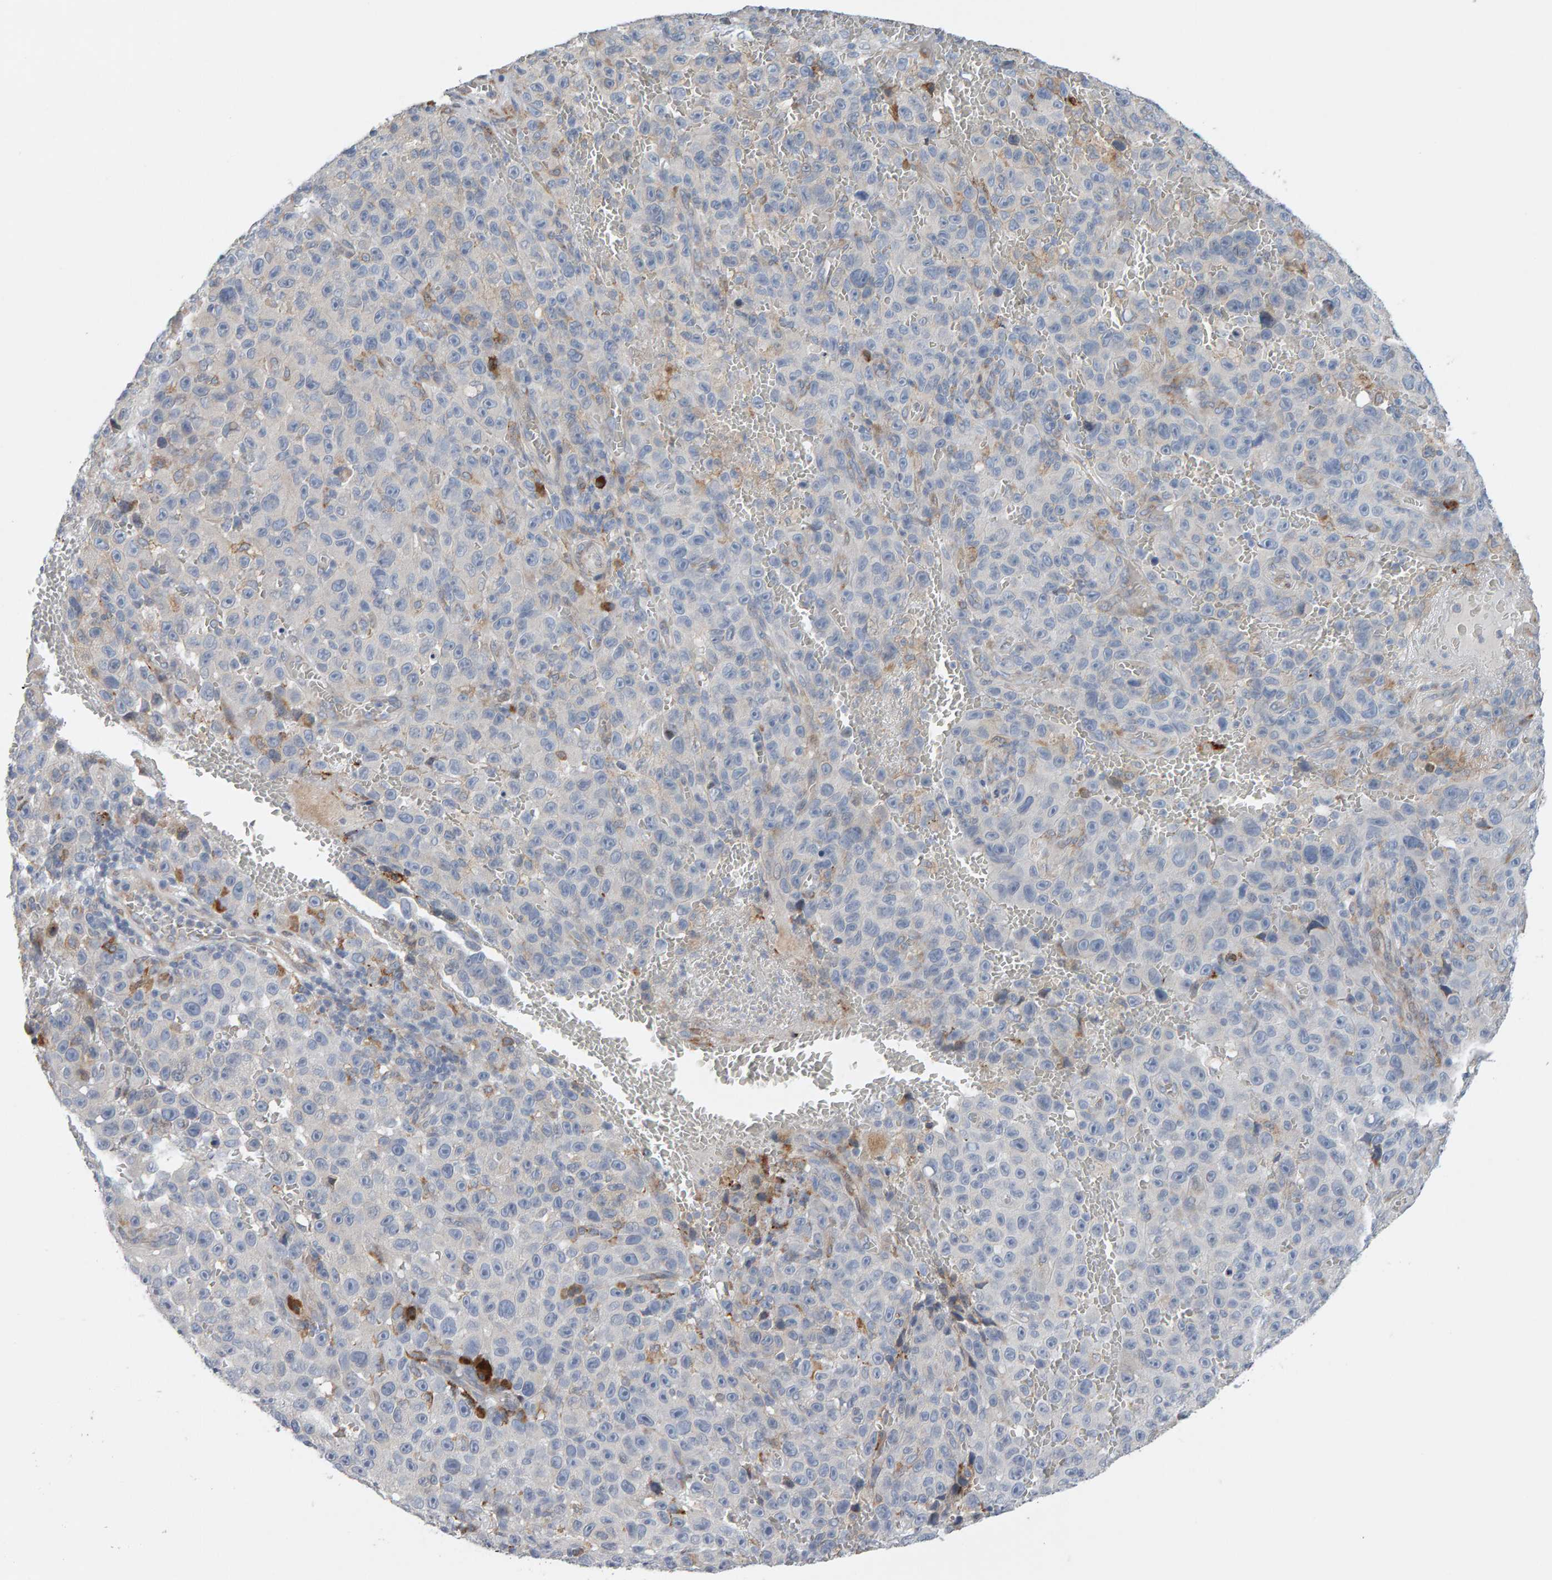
{"staining": {"intensity": "negative", "quantity": "none", "location": "none"}, "tissue": "melanoma", "cell_type": "Tumor cells", "image_type": "cancer", "snomed": [{"axis": "morphology", "description": "Malignant melanoma, NOS"}, {"axis": "topography", "description": "Skin"}], "caption": "DAB (3,3'-diaminobenzidine) immunohistochemical staining of human malignant melanoma reveals no significant positivity in tumor cells.", "gene": "ENGASE", "patient": {"sex": "female", "age": 82}}